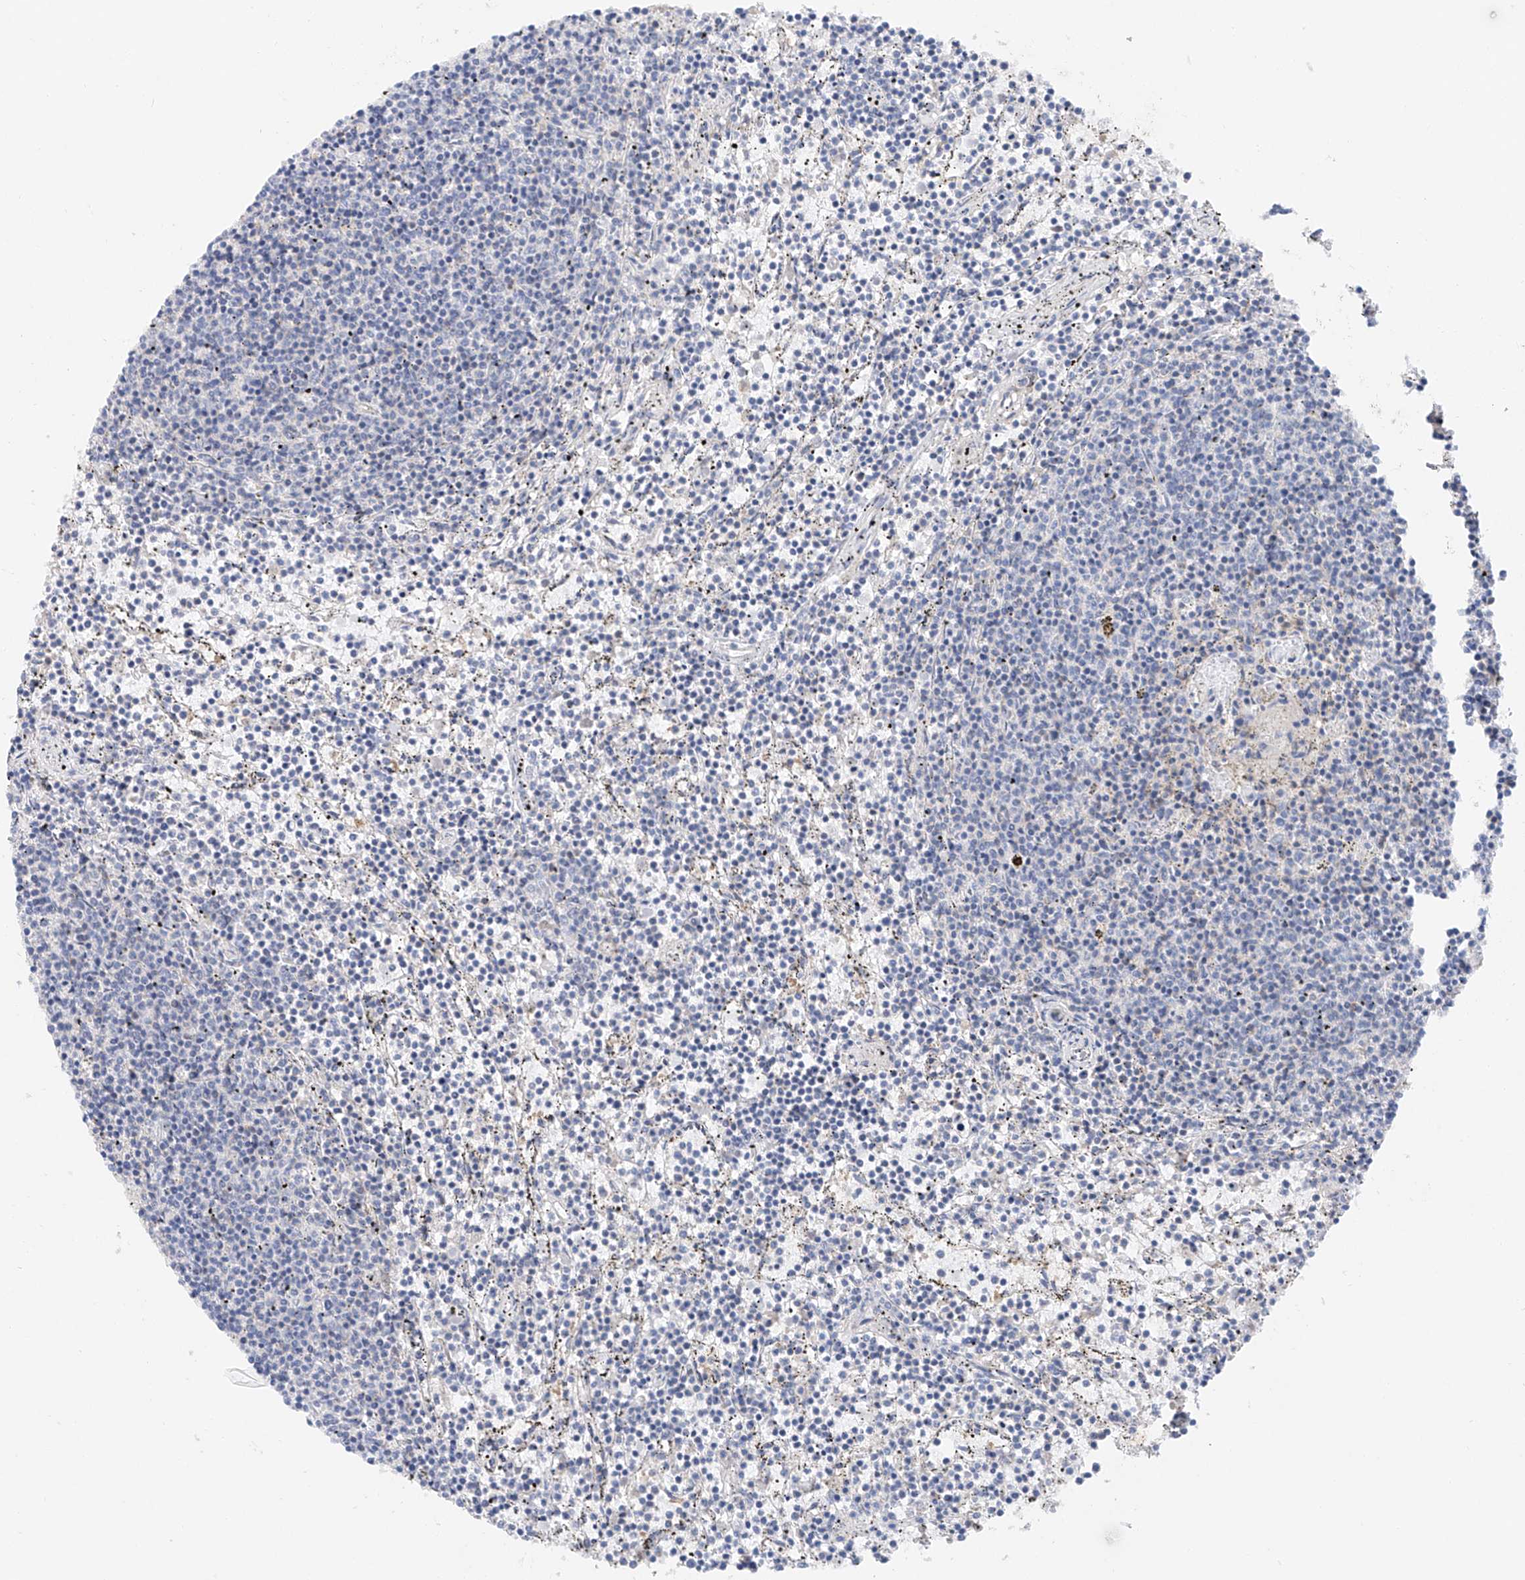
{"staining": {"intensity": "negative", "quantity": "none", "location": "none"}, "tissue": "lymphoma", "cell_type": "Tumor cells", "image_type": "cancer", "snomed": [{"axis": "morphology", "description": "Malignant lymphoma, non-Hodgkin's type, Low grade"}, {"axis": "topography", "description": "Spleen"}], "caption": "Tumor cells are negative for protein expression in human lymphoma. (Stains: DAB (3,3'-diaminobenzidine) immunohistochemistry with hematoxylin counter stain, Microscopy: brightfield microscopy at high magnification).", "gene": "FUCA2", "patient": {"sex": "female", "age": 50}}